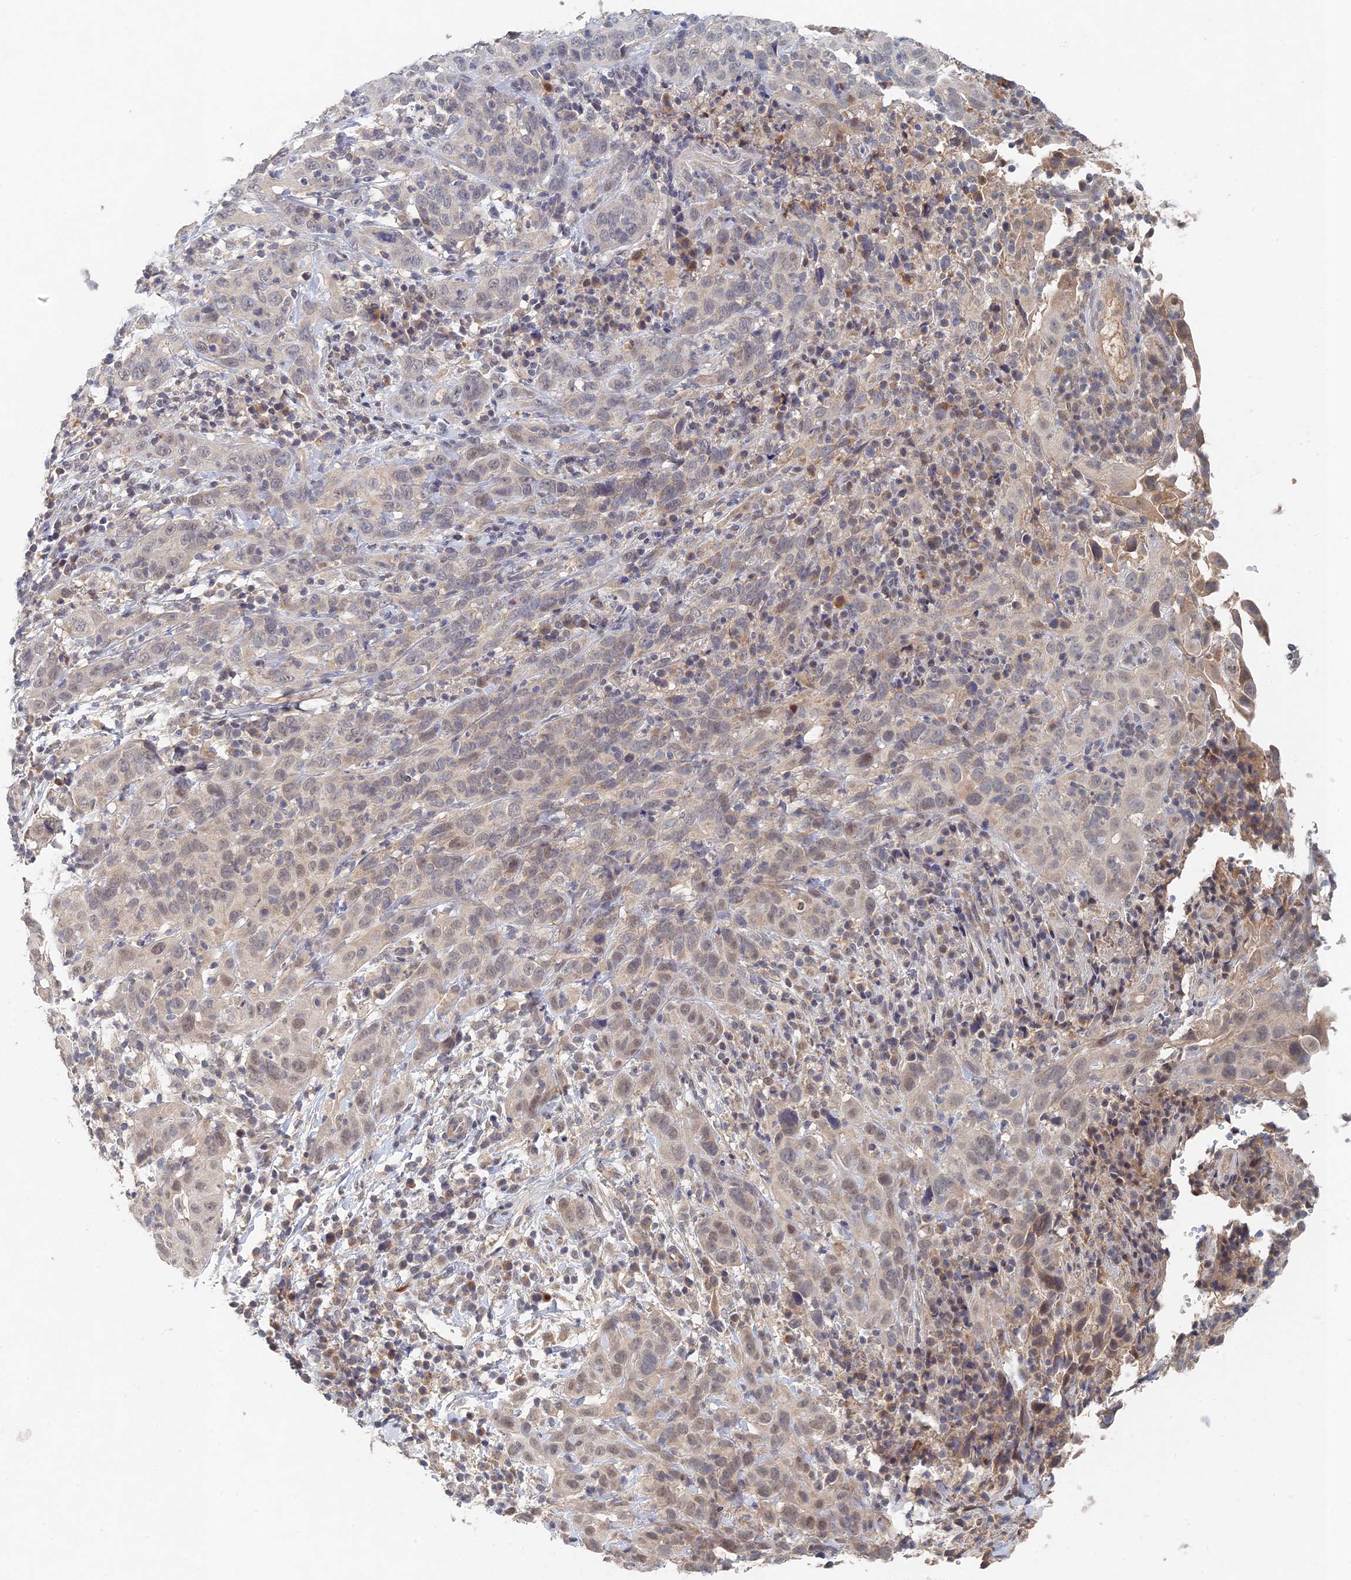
{"staining": {"intensity": "weak", "quantity": "<25%", "location": "nuclear"}, "tissue": "cervical cancer", "cell_type": "Tumor cells", "image_type": "cancer", "snomed": [{"axis": "morphology", "description": "Squamous cell carcinoma, NOS"}, {"axis": "topography", "description": "Cervix"}], "caption": "Tumor cells are negative for brown protein staining in cervical squamous cell carcinoma. Brightfield microscopy of immunohistochemistry (IHC) stained with DAB (brown) and hematoxylin (blue), captured at high magnification.", "gene": "GNA15", "patient": {"sex": "female", "age": 46}}